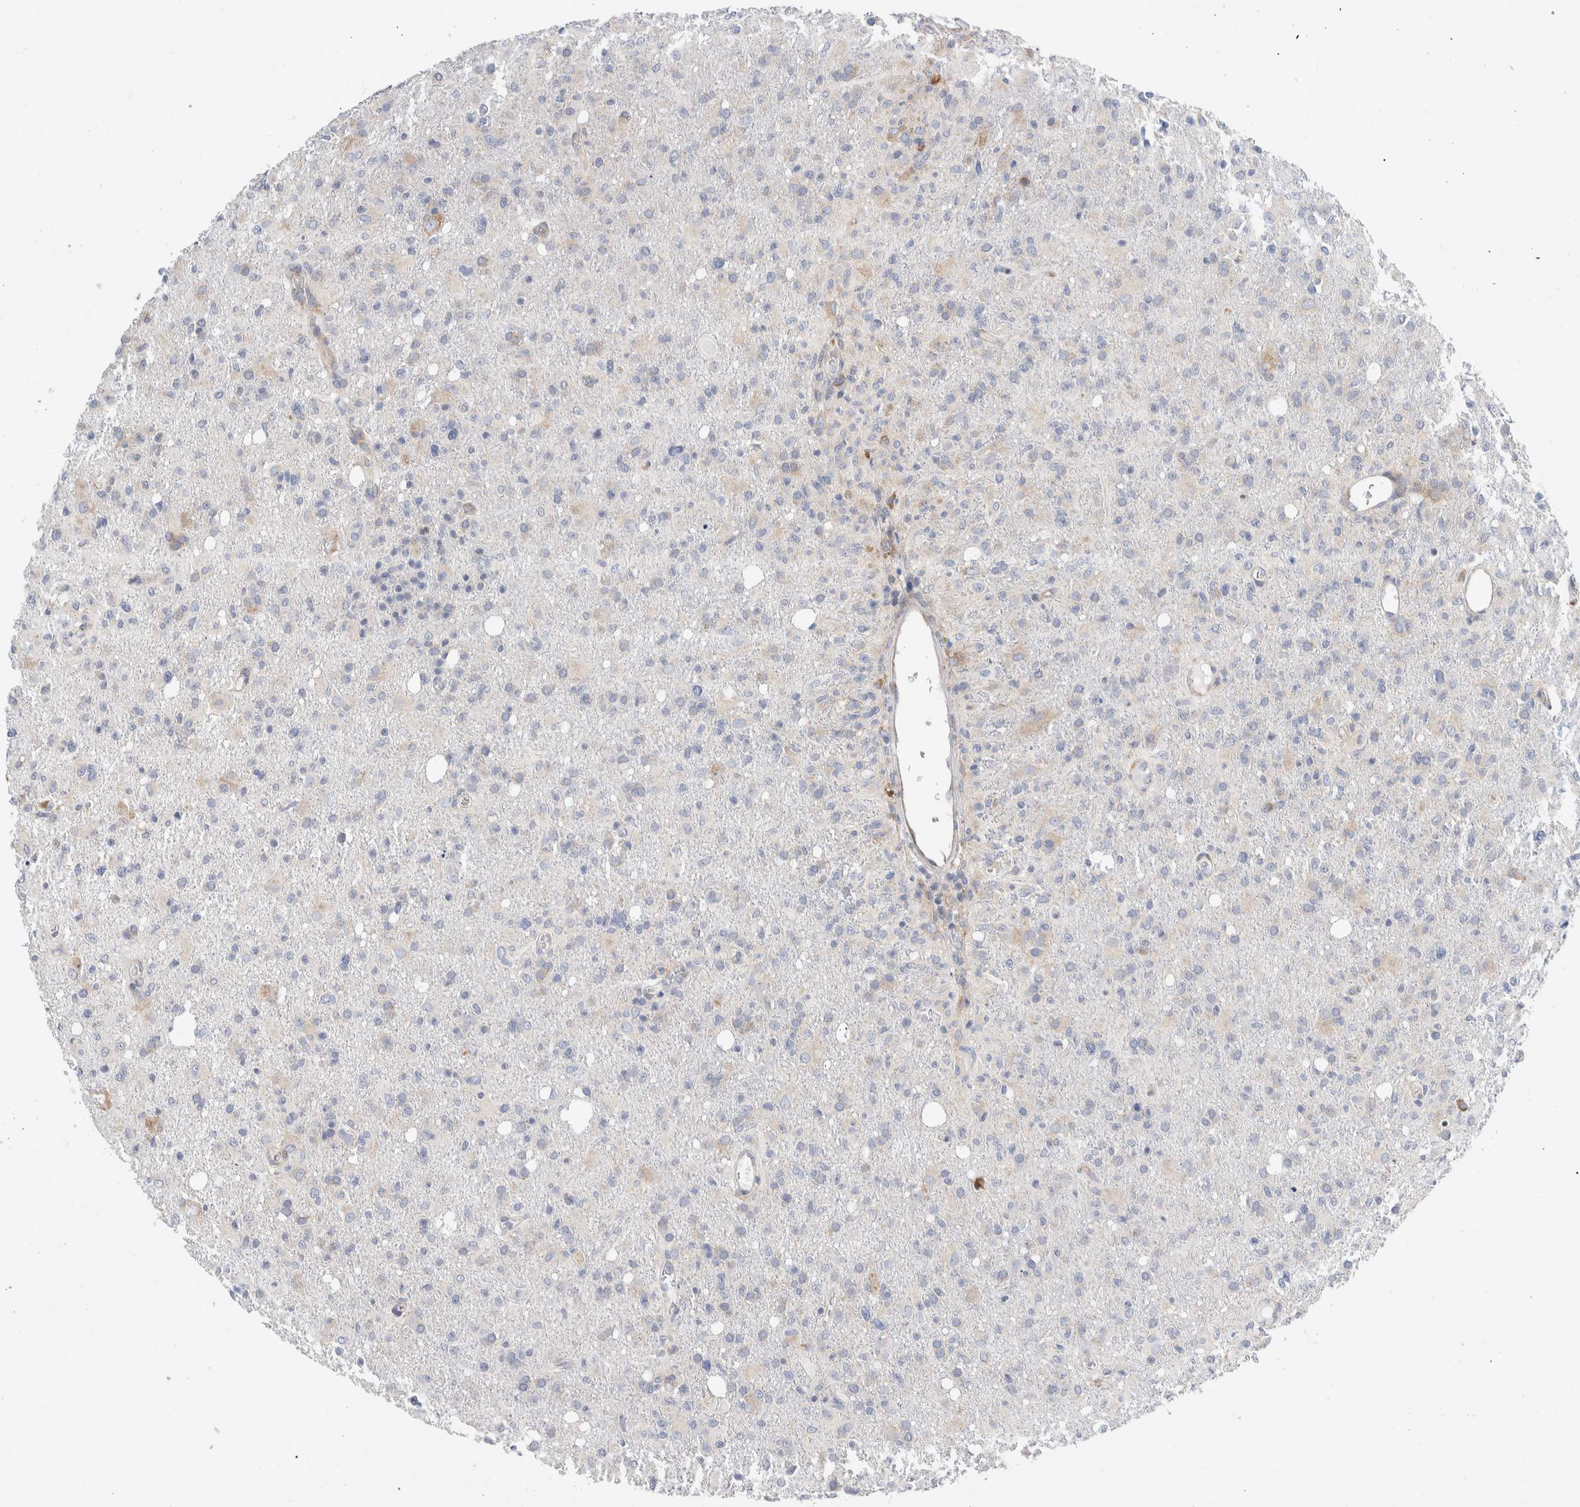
{"staining": {"intensity": "negative", "quantity": "none", "location": "none"}, "tissue": "glioma", "cell_type": "Tumor cells", "image_type": "cancer", "snomed": [{"axis": "morphology", "description": "Glioma, malignant, High grade"}, {"axis": "topography", "description": "Brain"}], "caption": "An image of human malignant high-grade glioma is negative for staining in tumor cells. Nuclei are stained in blue.", "gene": "RACK1", "patient": {"sex": "female", "age": 57}}